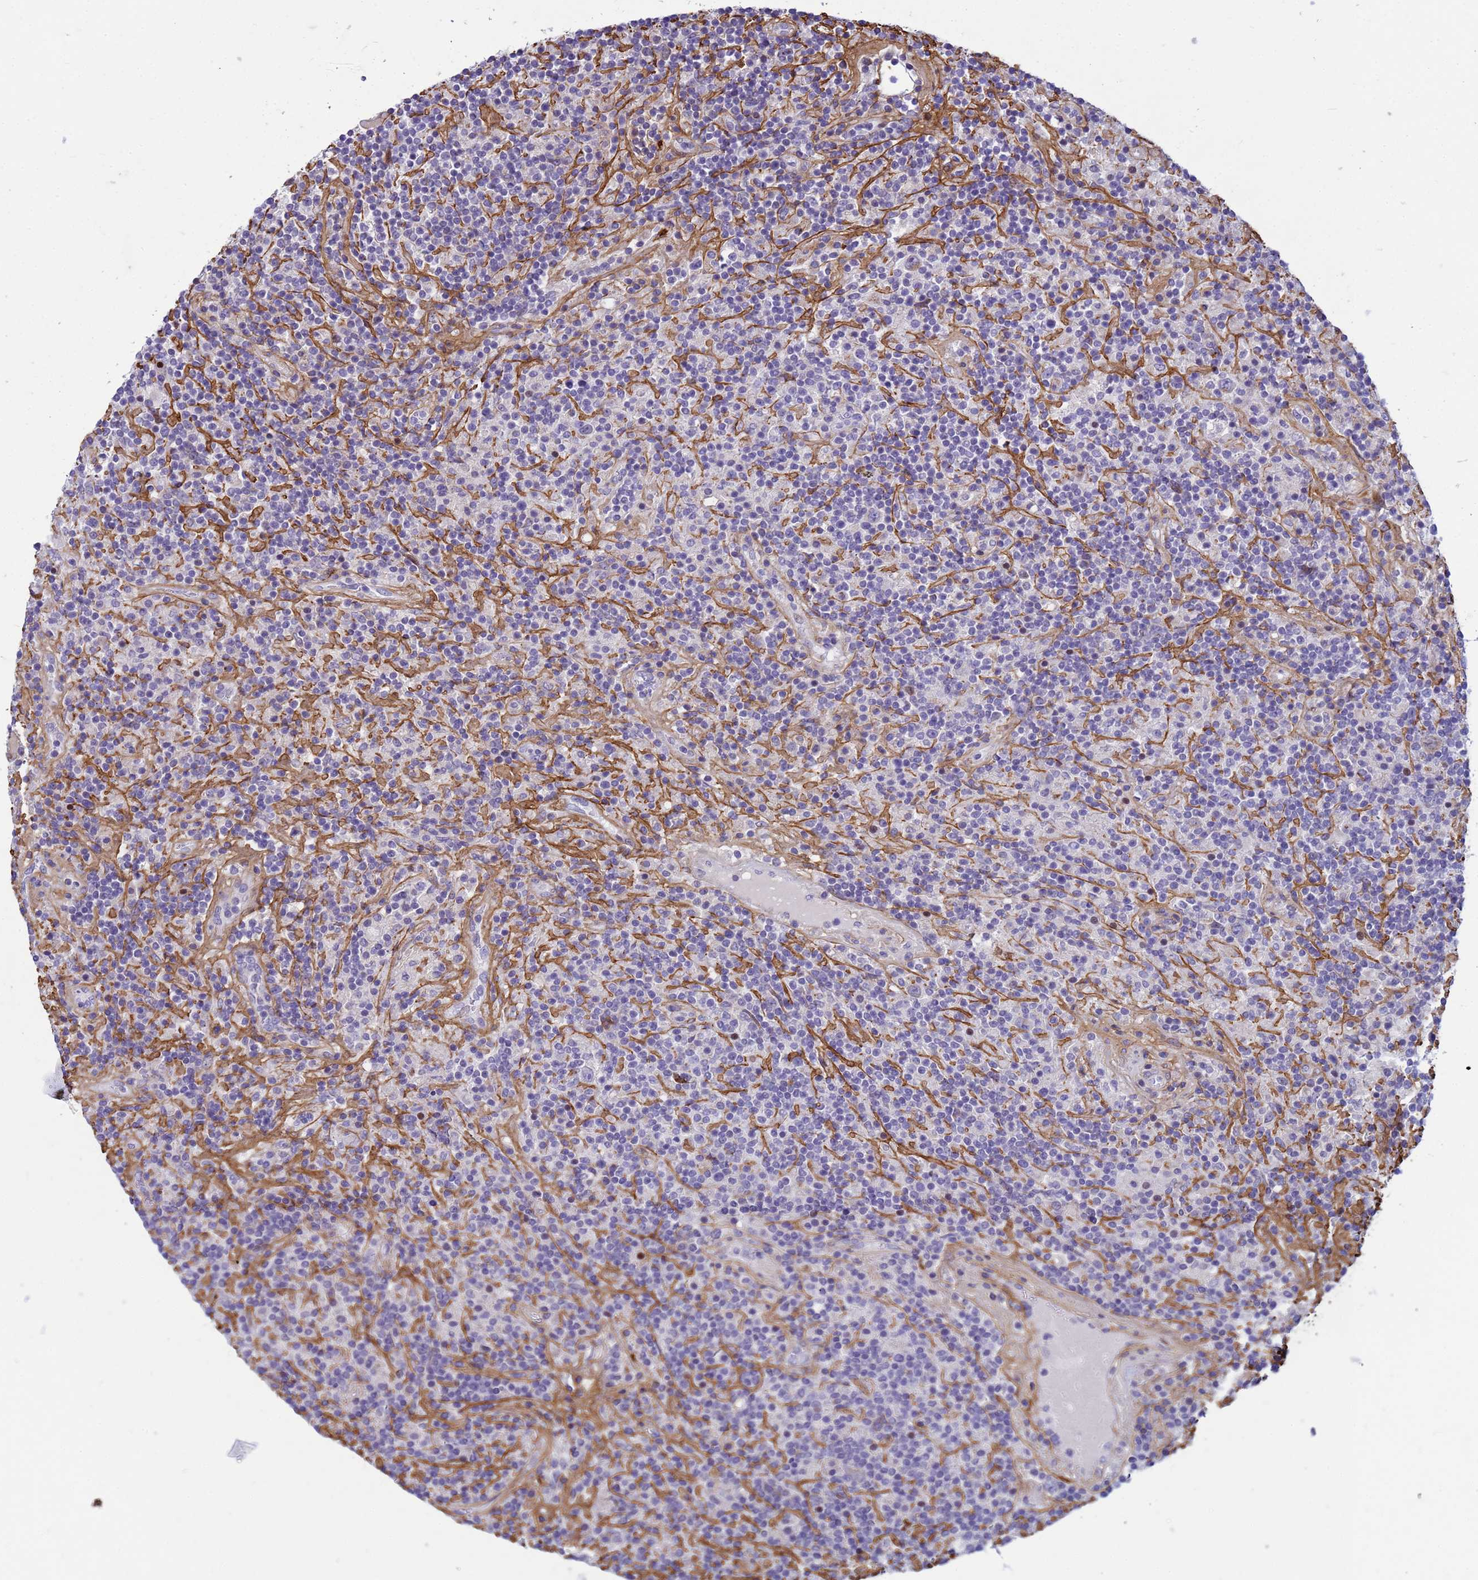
{"staining": {"intensity": "negative", "quantity": "none", "location": "none"}, "tissue": "lymphoma", "cell_type": "Tumor cells", "image_type": "cancer", "snomed": [{"axis": "morphology", "description": "Hodgkin's disease, NOS"}, {"axis": "topography", "description": "Lymph node"}], "caption": "Immunohistochemistry image of neoplastic tissue: lymphoma stained with DAB displays no significant protein staining in tumor cells.", "gene": "P2RX7", "patient": {"sex": "male", "age": 70}}